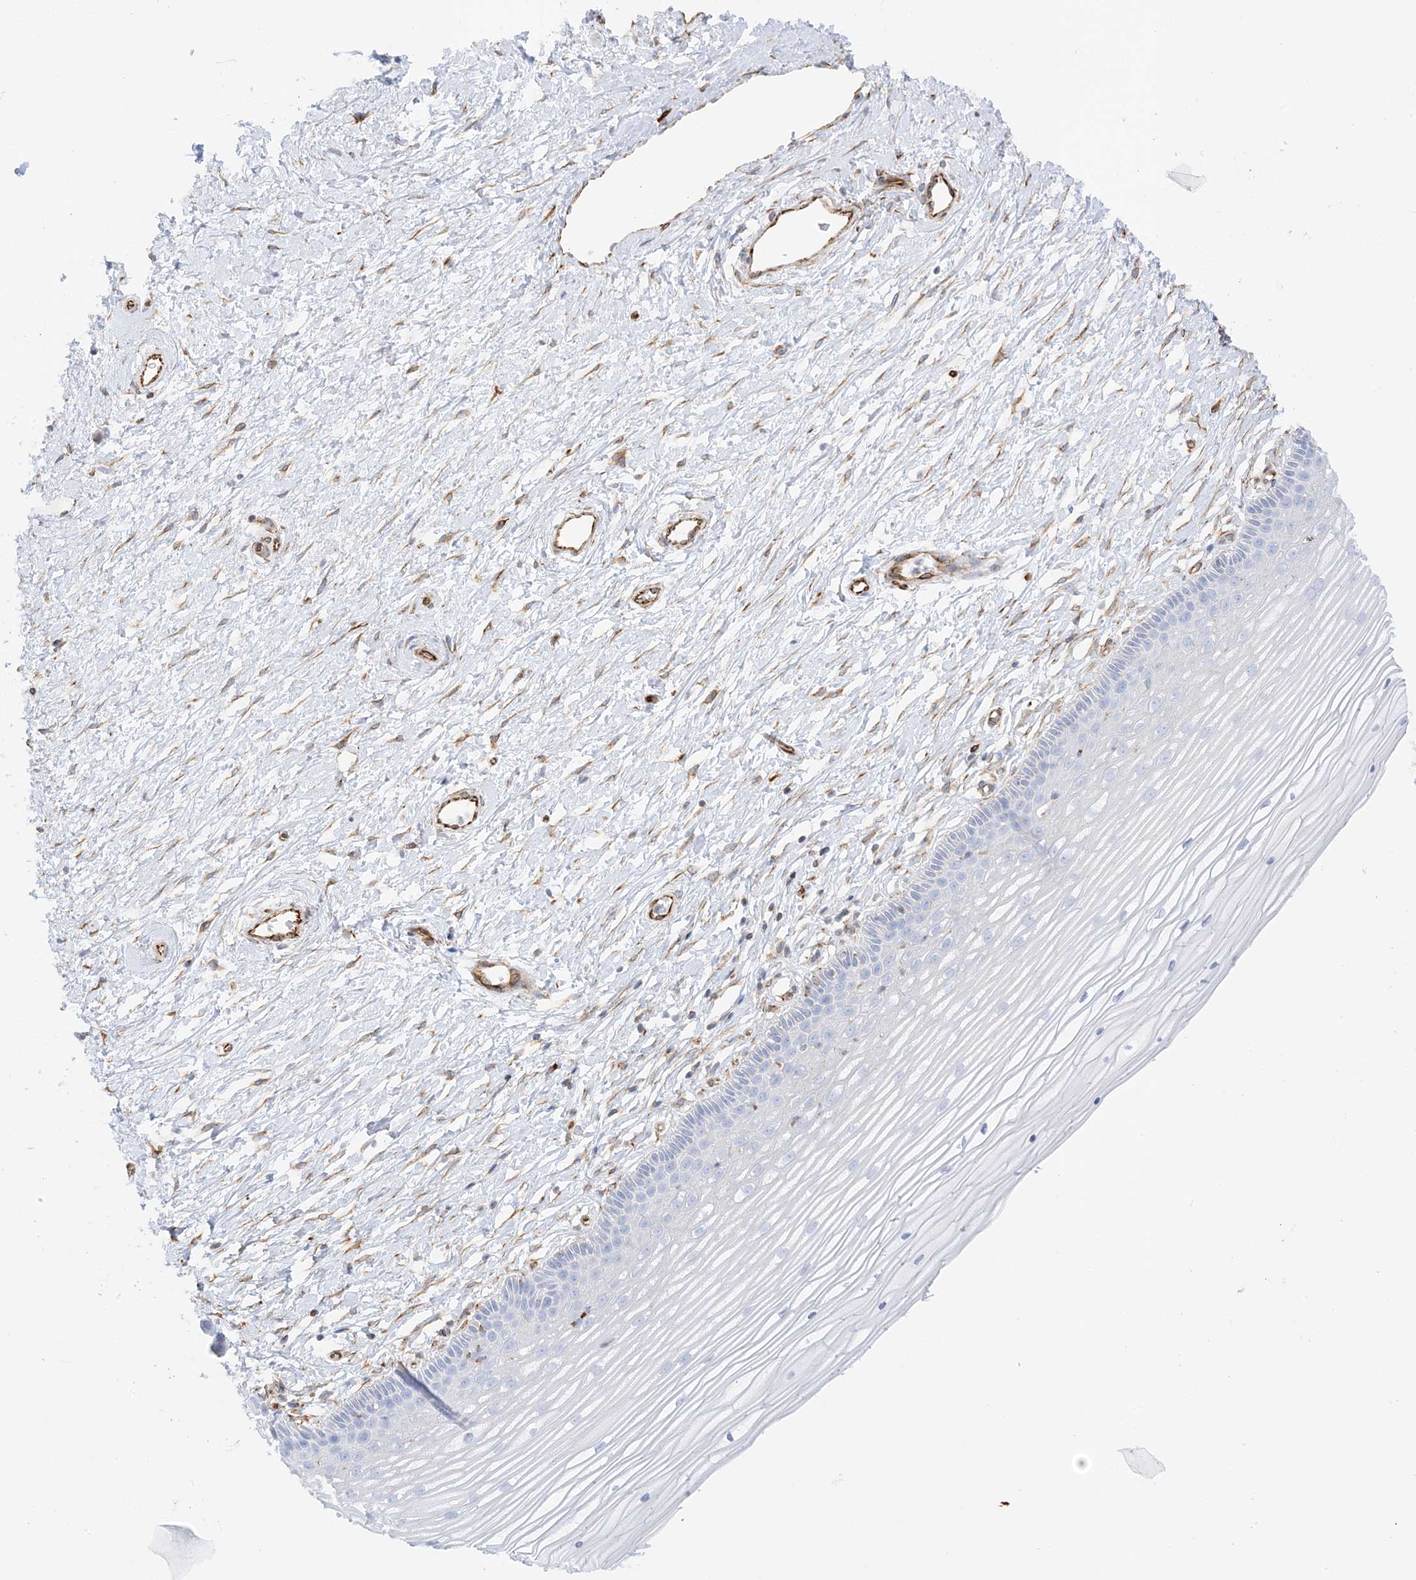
{"staining": {"intensity": "negative", "quantity": "none", "location": "none"}, "tissue": "vagina", "cell_type": "Squamous epithelial cells", "image_type": "normal", "snomed": [{"axis": "morphology", "description": "Normal tissue, NOS"}, {"axis": "topography", "description": "Vagina"}, {"axis": "topography", "description": "Cervix"}], "caption": "The immunohistochemistry micrograph has no significant expression in squamous epithelial cells of vagina.", "gene": "PID1", "patient": {"sex": "female", "age": 40}}